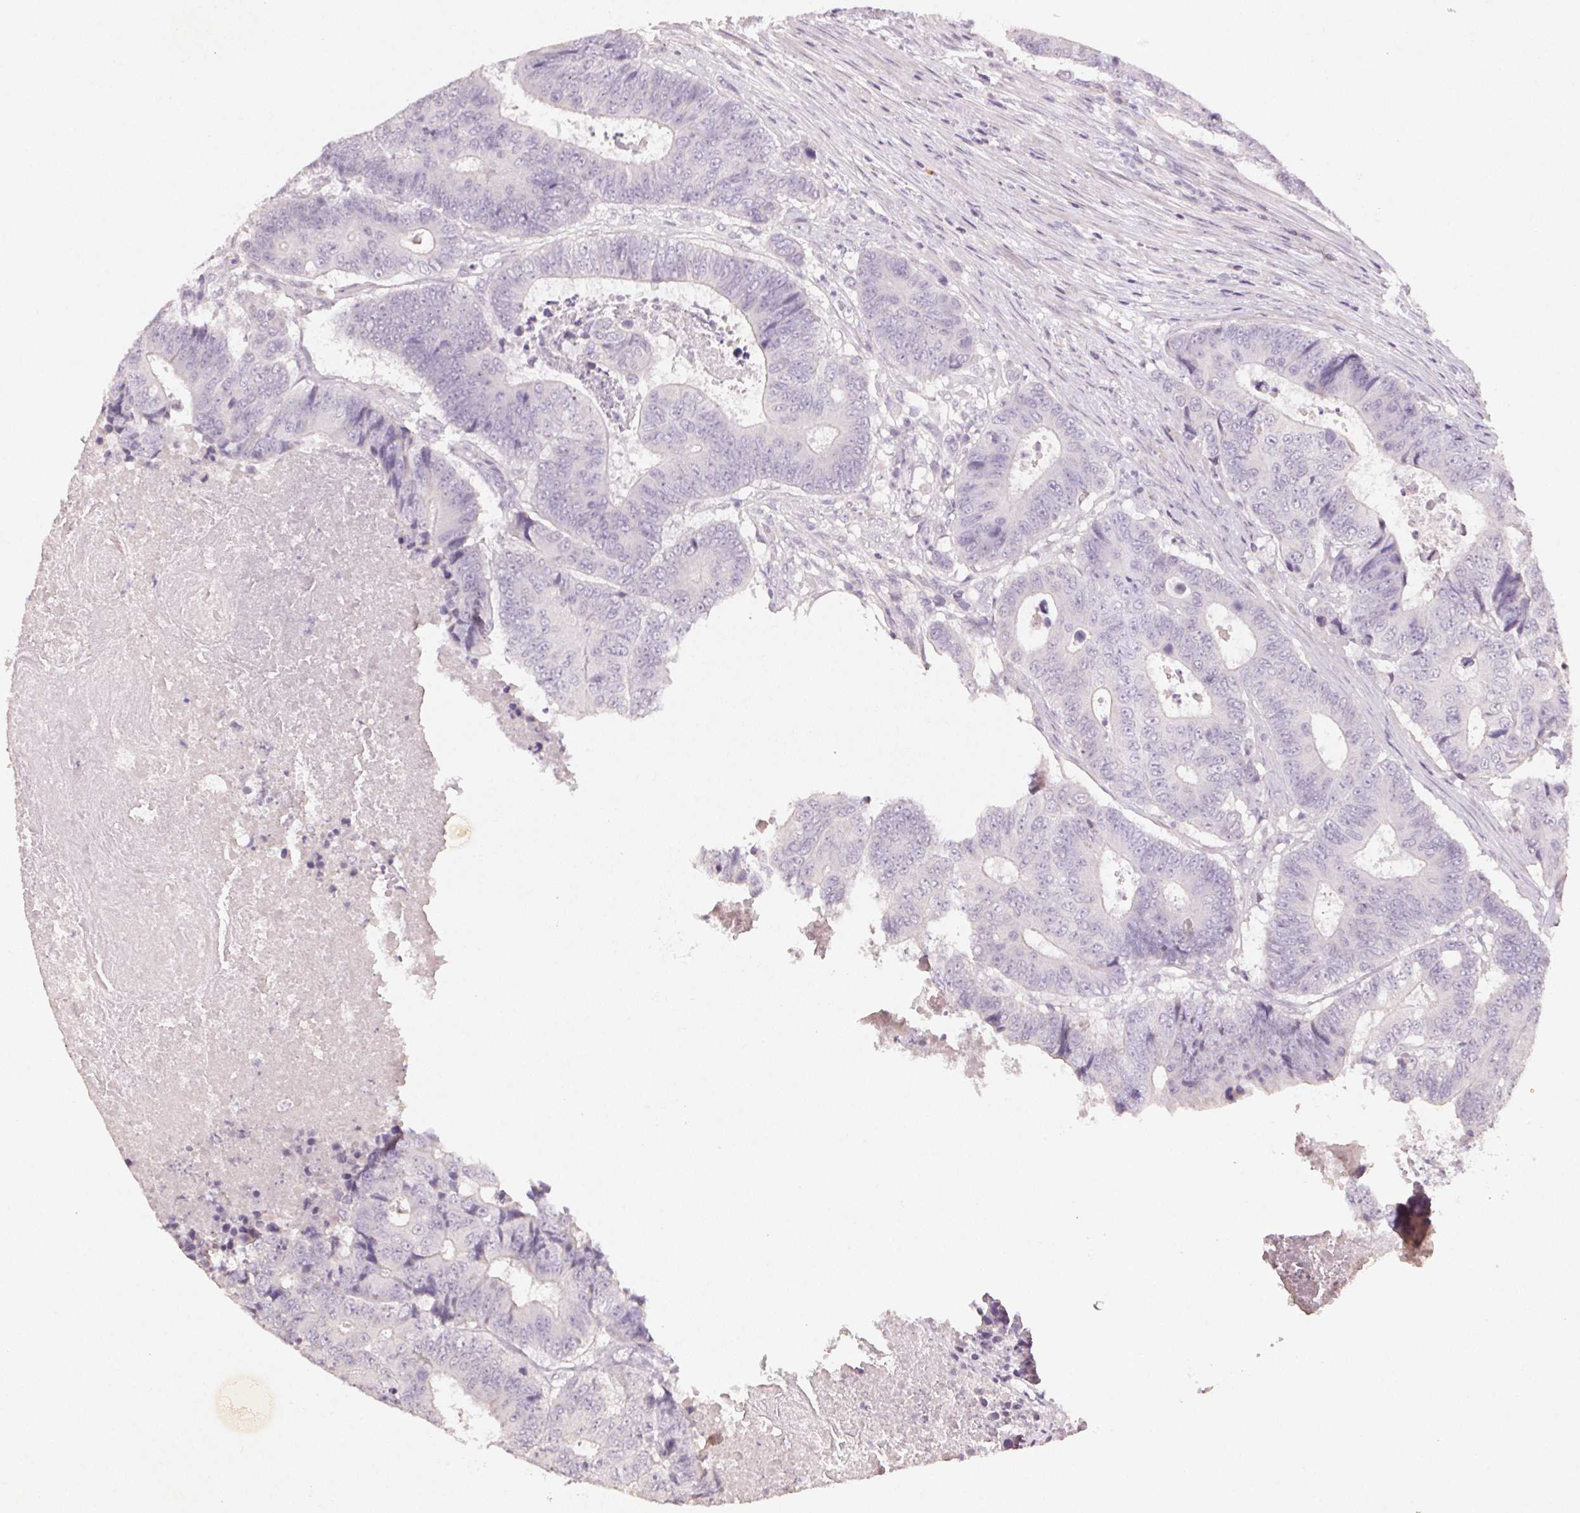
{"staining": {"intensity": "negative", "quantity": "none", "location": "none"}, "tissue": "colorectal cancer", "cell_type": "Tumor cells", "image_type": "cancer", "snomed": [{"axis": "morphology", "description": "Adenocarcinoma, NOS"}, {"axis": "topography", "description": "Colon"}], "caption": "This is an IHC histopathology image of human colorectal cancer. There is no positivity in tumor cells.", "gene": "CXCL5", "patient": {"sex": "female", "age": 48}}